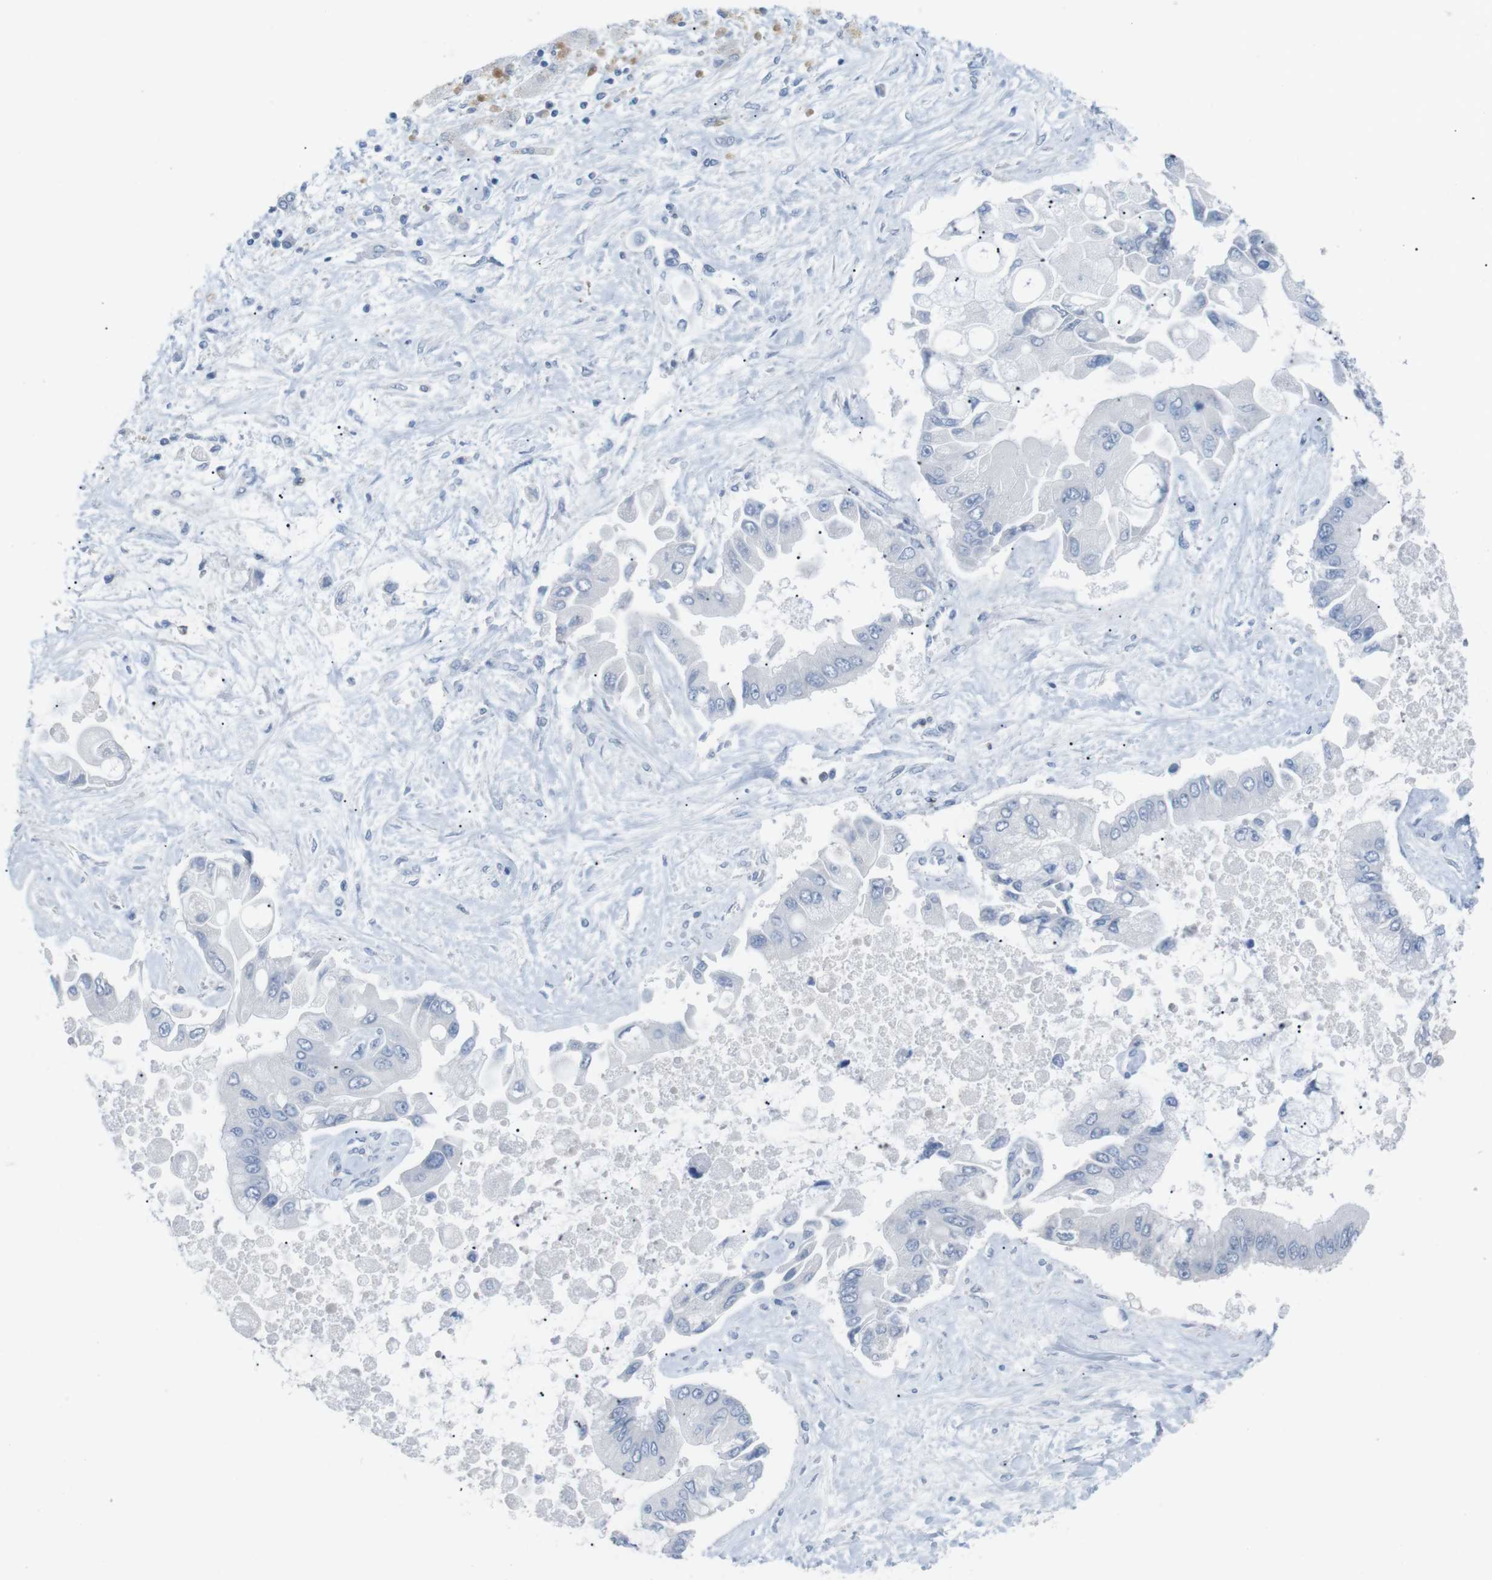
{"staining": {"intensity": "negative", "quantity": "none", "location": "none"}, "tissue": "liver cancer", "cell_type": "Tumor cells", "image_type": "cancer", "snomed": [{"axis": "morphology", "description": "Cholangiocarcinoma"}, {"axis": "topography", "description": "Liver"}], "caption": "Immunohistochemical staining of human liver cancer displays no significant staining in tumor cells.", "gene": "HBG2", "patient": {"sex": "male", "age": 50}}